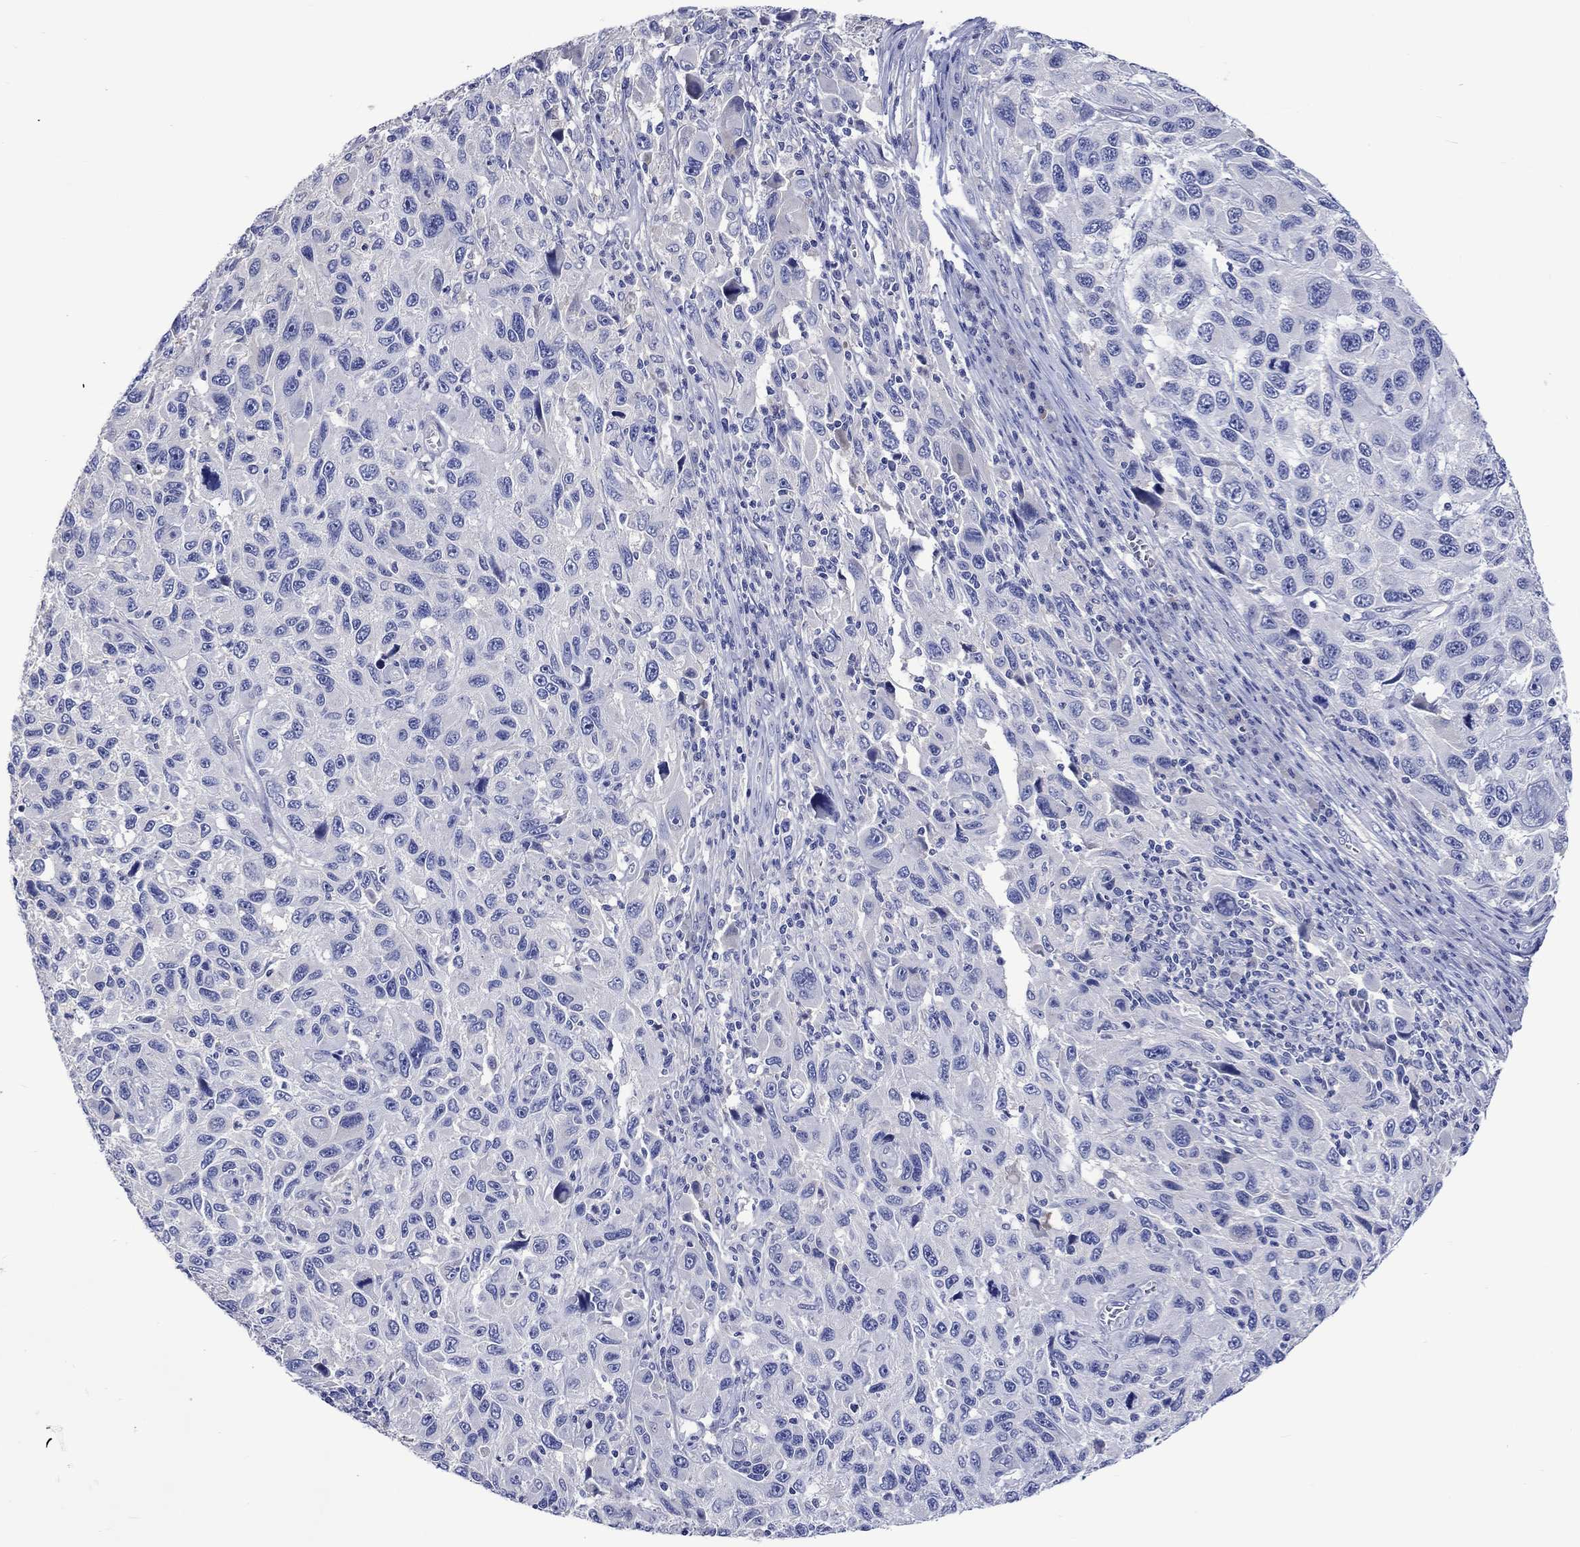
{"staining": {"intensity": "negative", "quantity": "none", "location": "none"}, "tissue": "melanoma", "cell_type": "Tumor cells", "image_type": "cancer", "snomed": [{"axis": "morphology", "description": "Malignant melanoma, NOS"}, {"axis": "topography", "description": "Skin"}], "caption": "This is an immunohistochemistry (IHC) micrograph of malignant melanoma. There is no positivity in tumor cells.", "gene": "TOMM20L", "patient": {"sex": "male", "age": 53}}